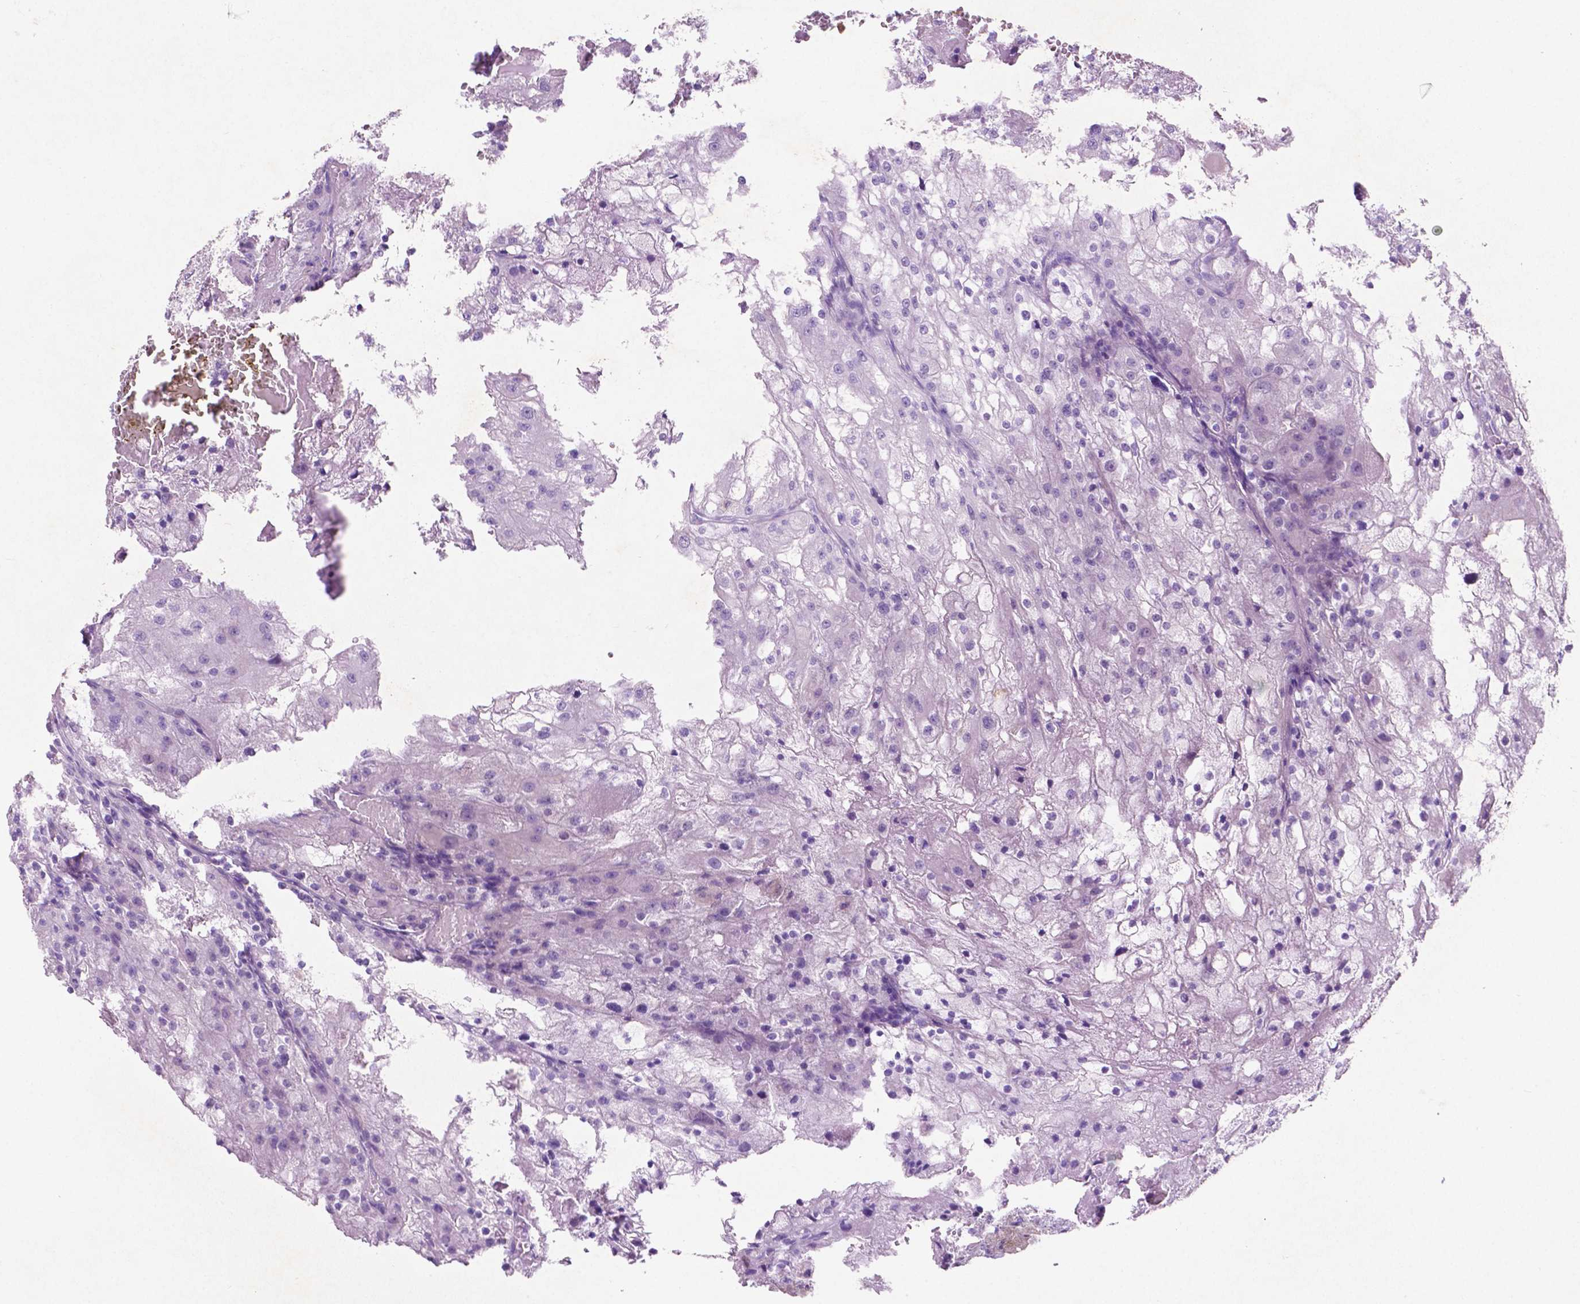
{"staining": {"intensity": "negative", "quantity": "none", "location": "none"}, "tissue": "renal cancer", "cell_type": "Tumor cells", "image_type": "cancer", "snomed": [{"axis": "morphology", "description": "Adenocarcinoma, NOS"}, {"axis": "topography", "description": "Kidney"}], "caption": "High power microscopy micrograph of an IHC photomicrograph of adenocarcinoma (renal), revealing no significant staining in tumor cells.", "gene": "ASPG", "patient": {"sex": "female", "age": 74}}